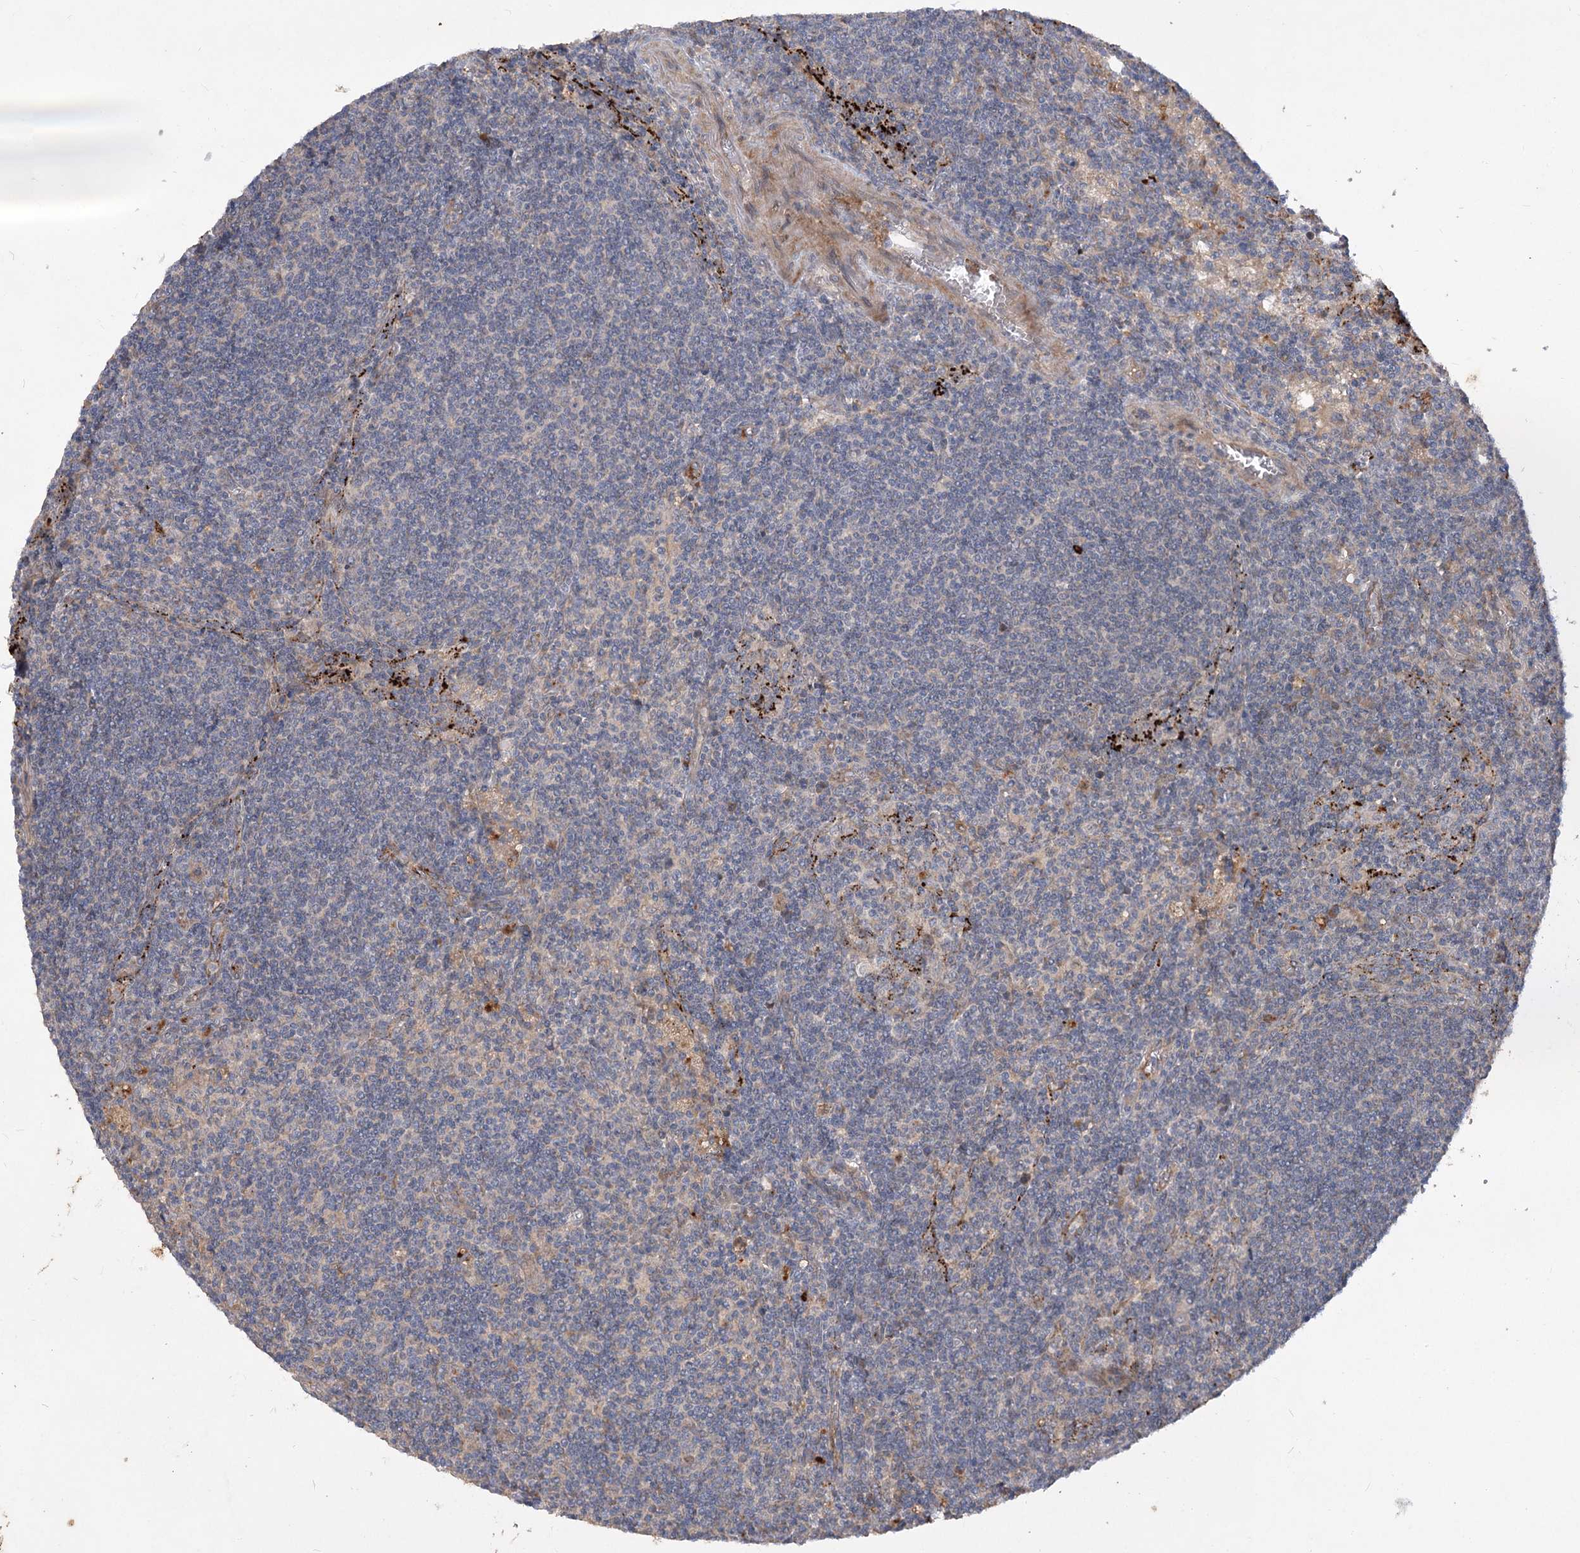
{"staining": {"intensity": "negative", "quantity": "none", "location": "none"}, "tissue": "lymph node", "cell_type": "Germinal center cells", "image_type": "normal", "snomed": [{"axis": "morphology", "description": "Normal tissue, NOS"}, {"axis": "topography", "description": "Lymph node"}], "caption": "This is an immunohistochemistry (IHC) photomicrograph of unremarkable lymph node. There is no expression in germinal center cells.", "gene": "RIN2", "patient": {"sex": "male", "age": 69}}